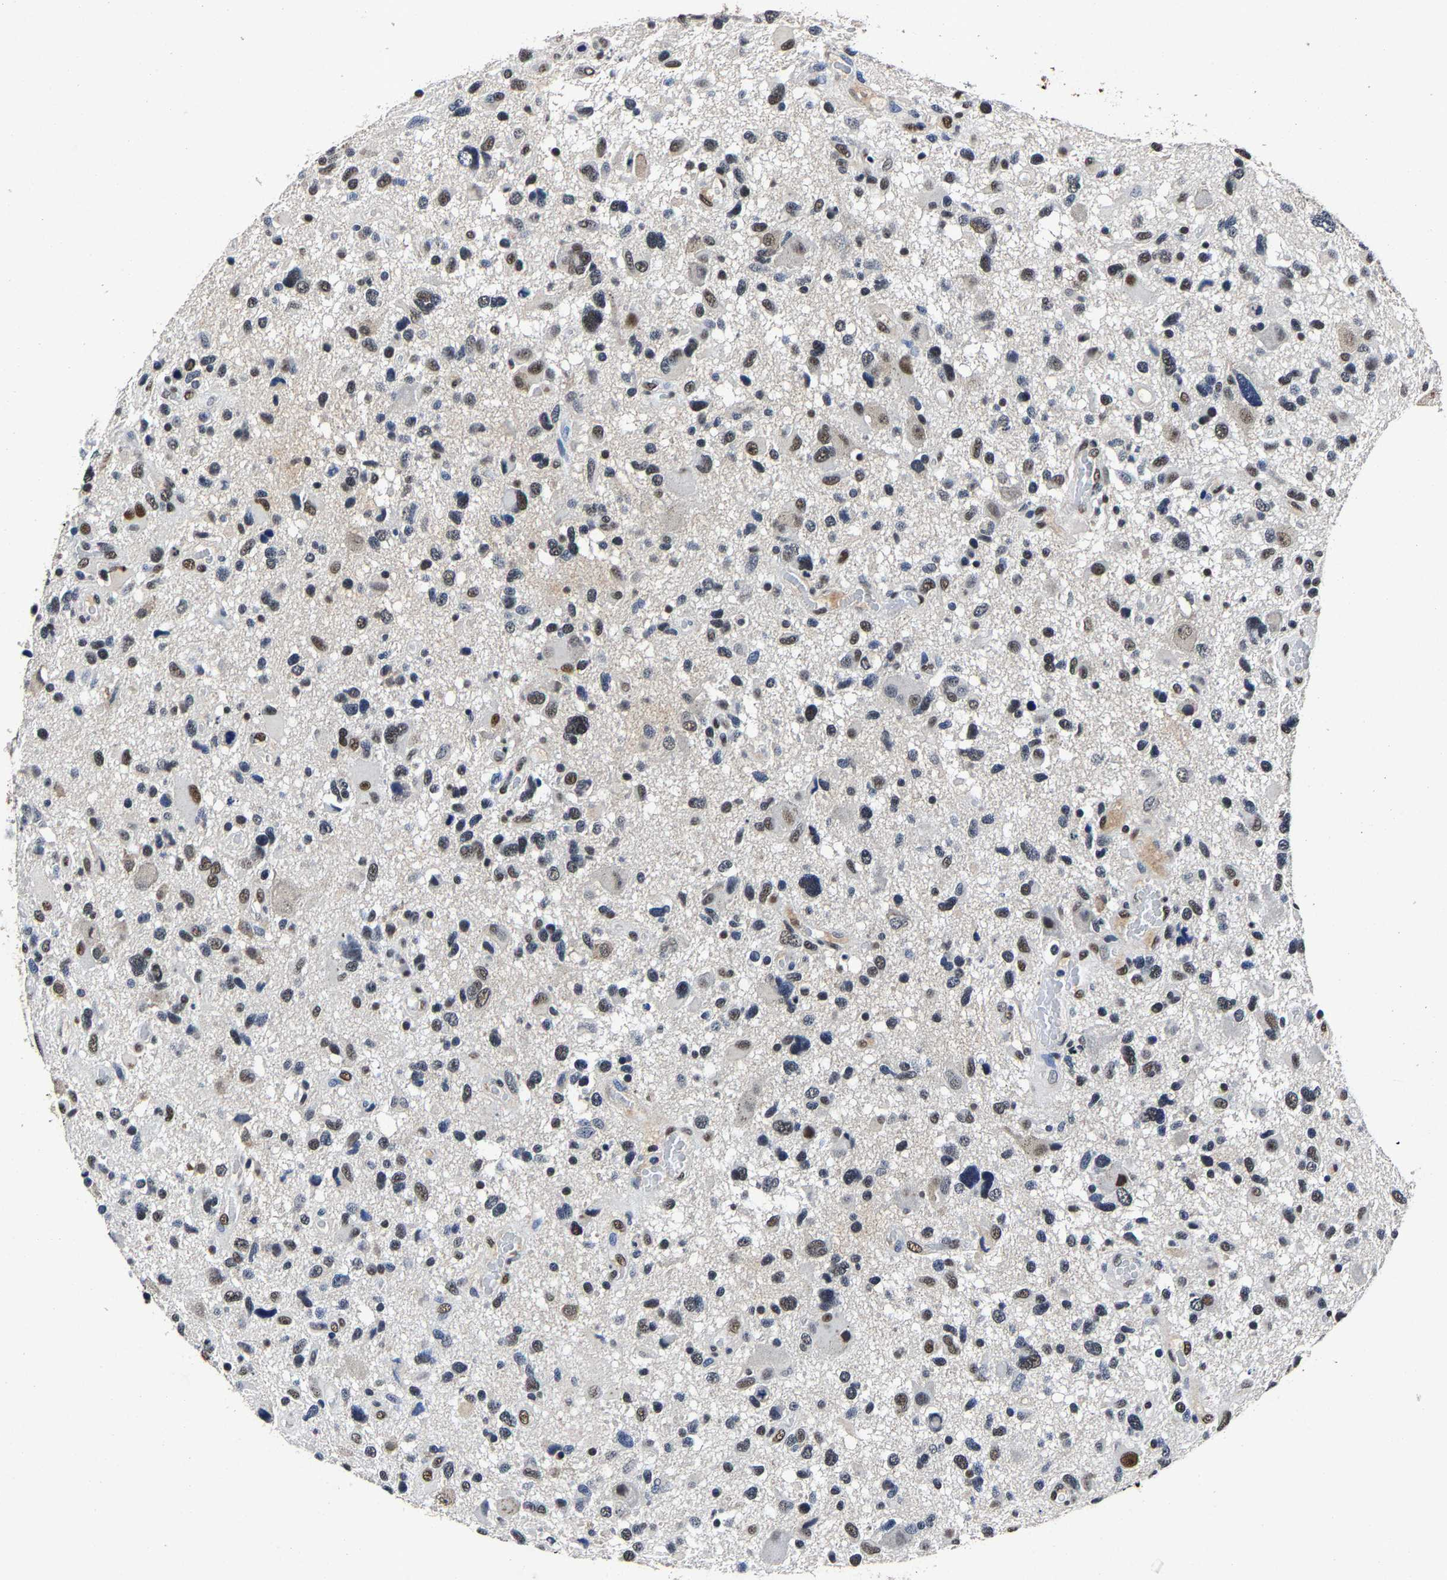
{"staining": {"intensity": "moderate", "quantity": "25%-75%", "location": "nuclear"}, "tissue": "glioma", "cell_type": "Tumor cells", "image_type": "cancer", "snomed": [{"axis": "morphology", "description": "Glioma, malignant, High grade"}, {"axis": "topography", "description": "Brain"}], "caption": "A histopathology image of human malignant glioma (high-grade) stained for a protein demonstrates moderate nuclear brown staining in tumor cells.", "gene": "RBM45", "patient": {"sex": "male", "age": 33}}